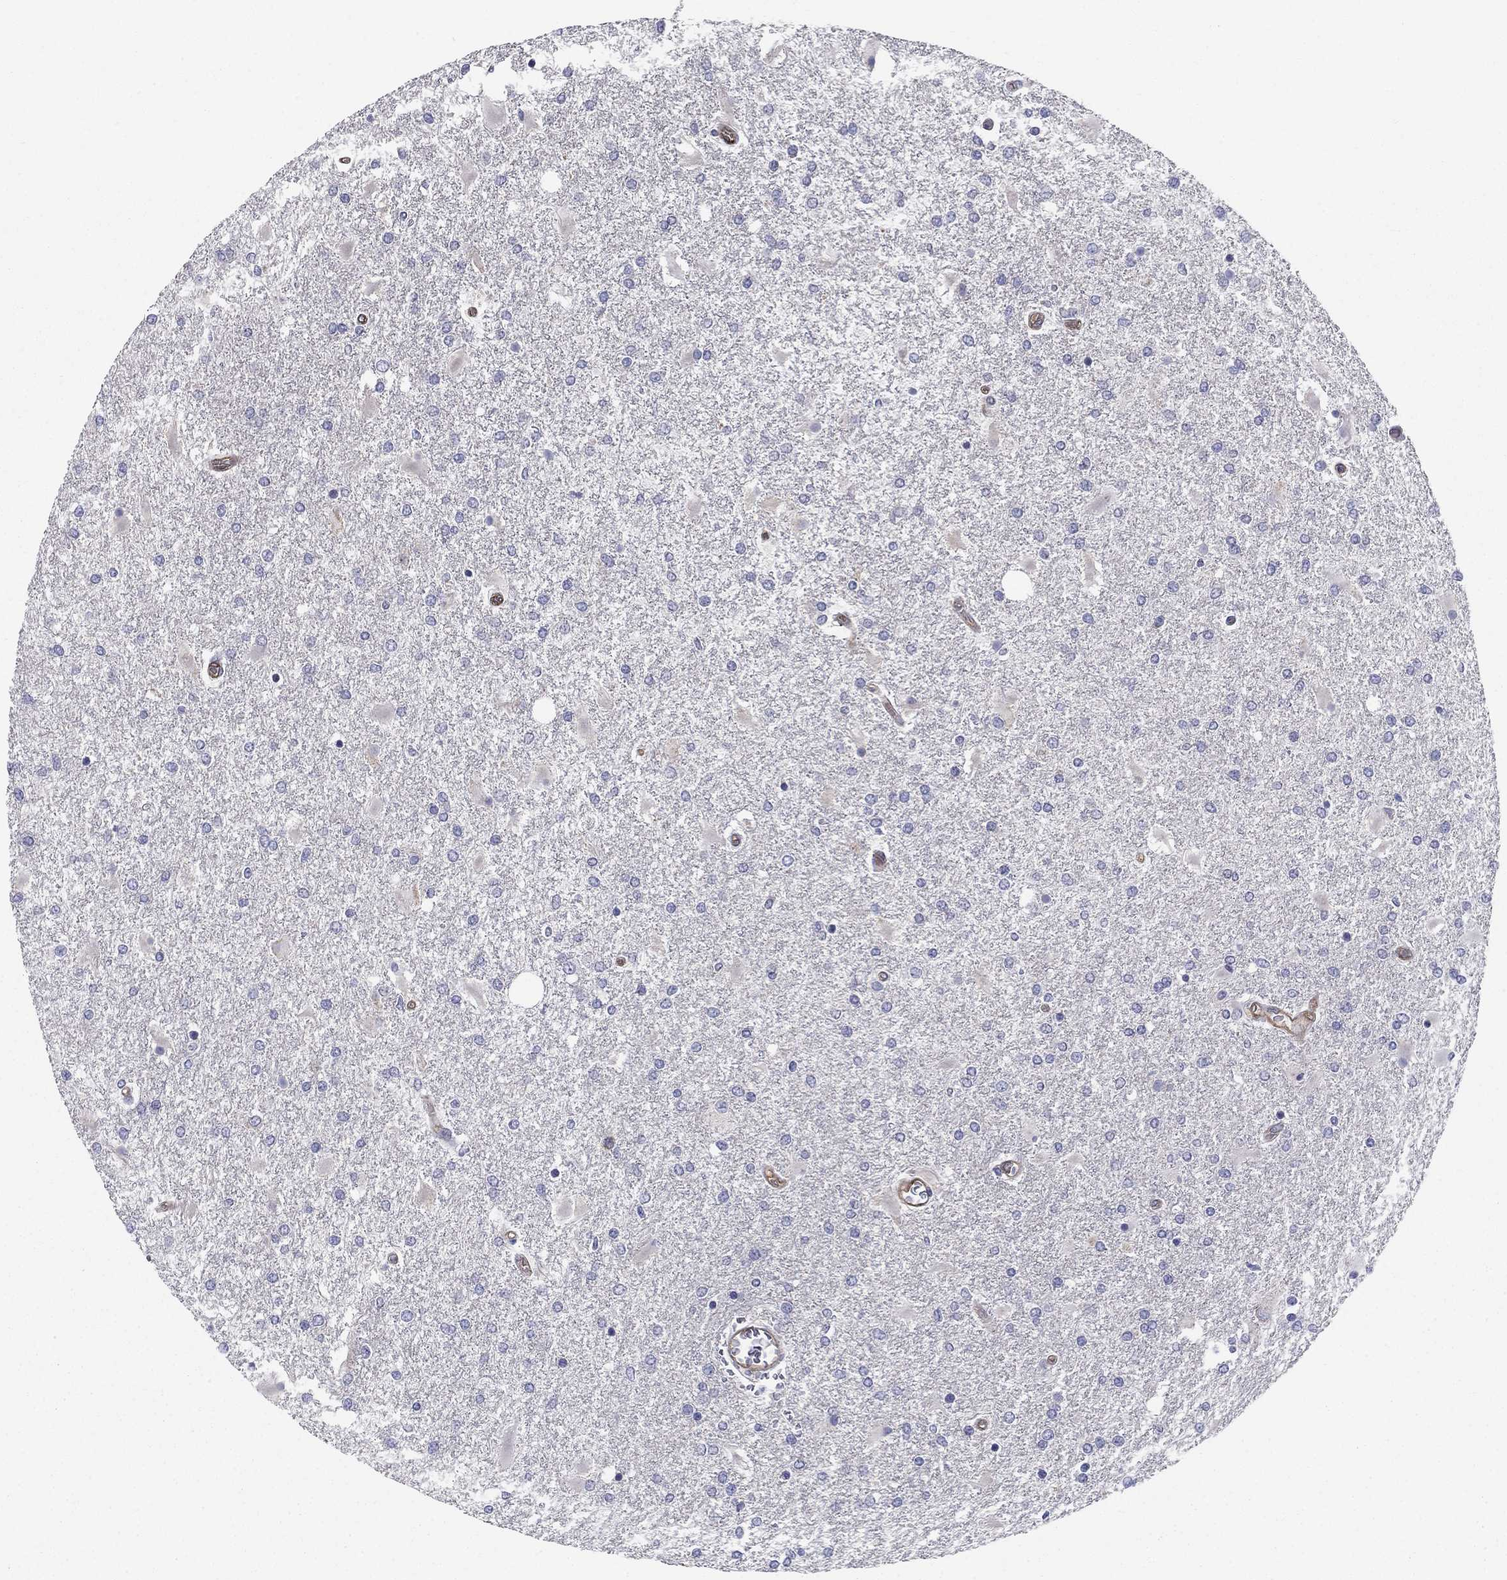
{"staining": {"intensity": "negative", "quantity": "none", "location": "none"}, "tissue": "glioma", "cell_type": "Tumor cells", "image_type": "cancer", "snomed": [{"axis": "morphology", "description": "Glioma, malignant, High grade"}, {"axis": "topography", "description": "Cerebral cortex"}], "caption": "This is an IHC micrograph of glioma. There is no positivity in tumor cells.", "gene": "EMP2", "patient": {"sex": "male", "age": 79}}